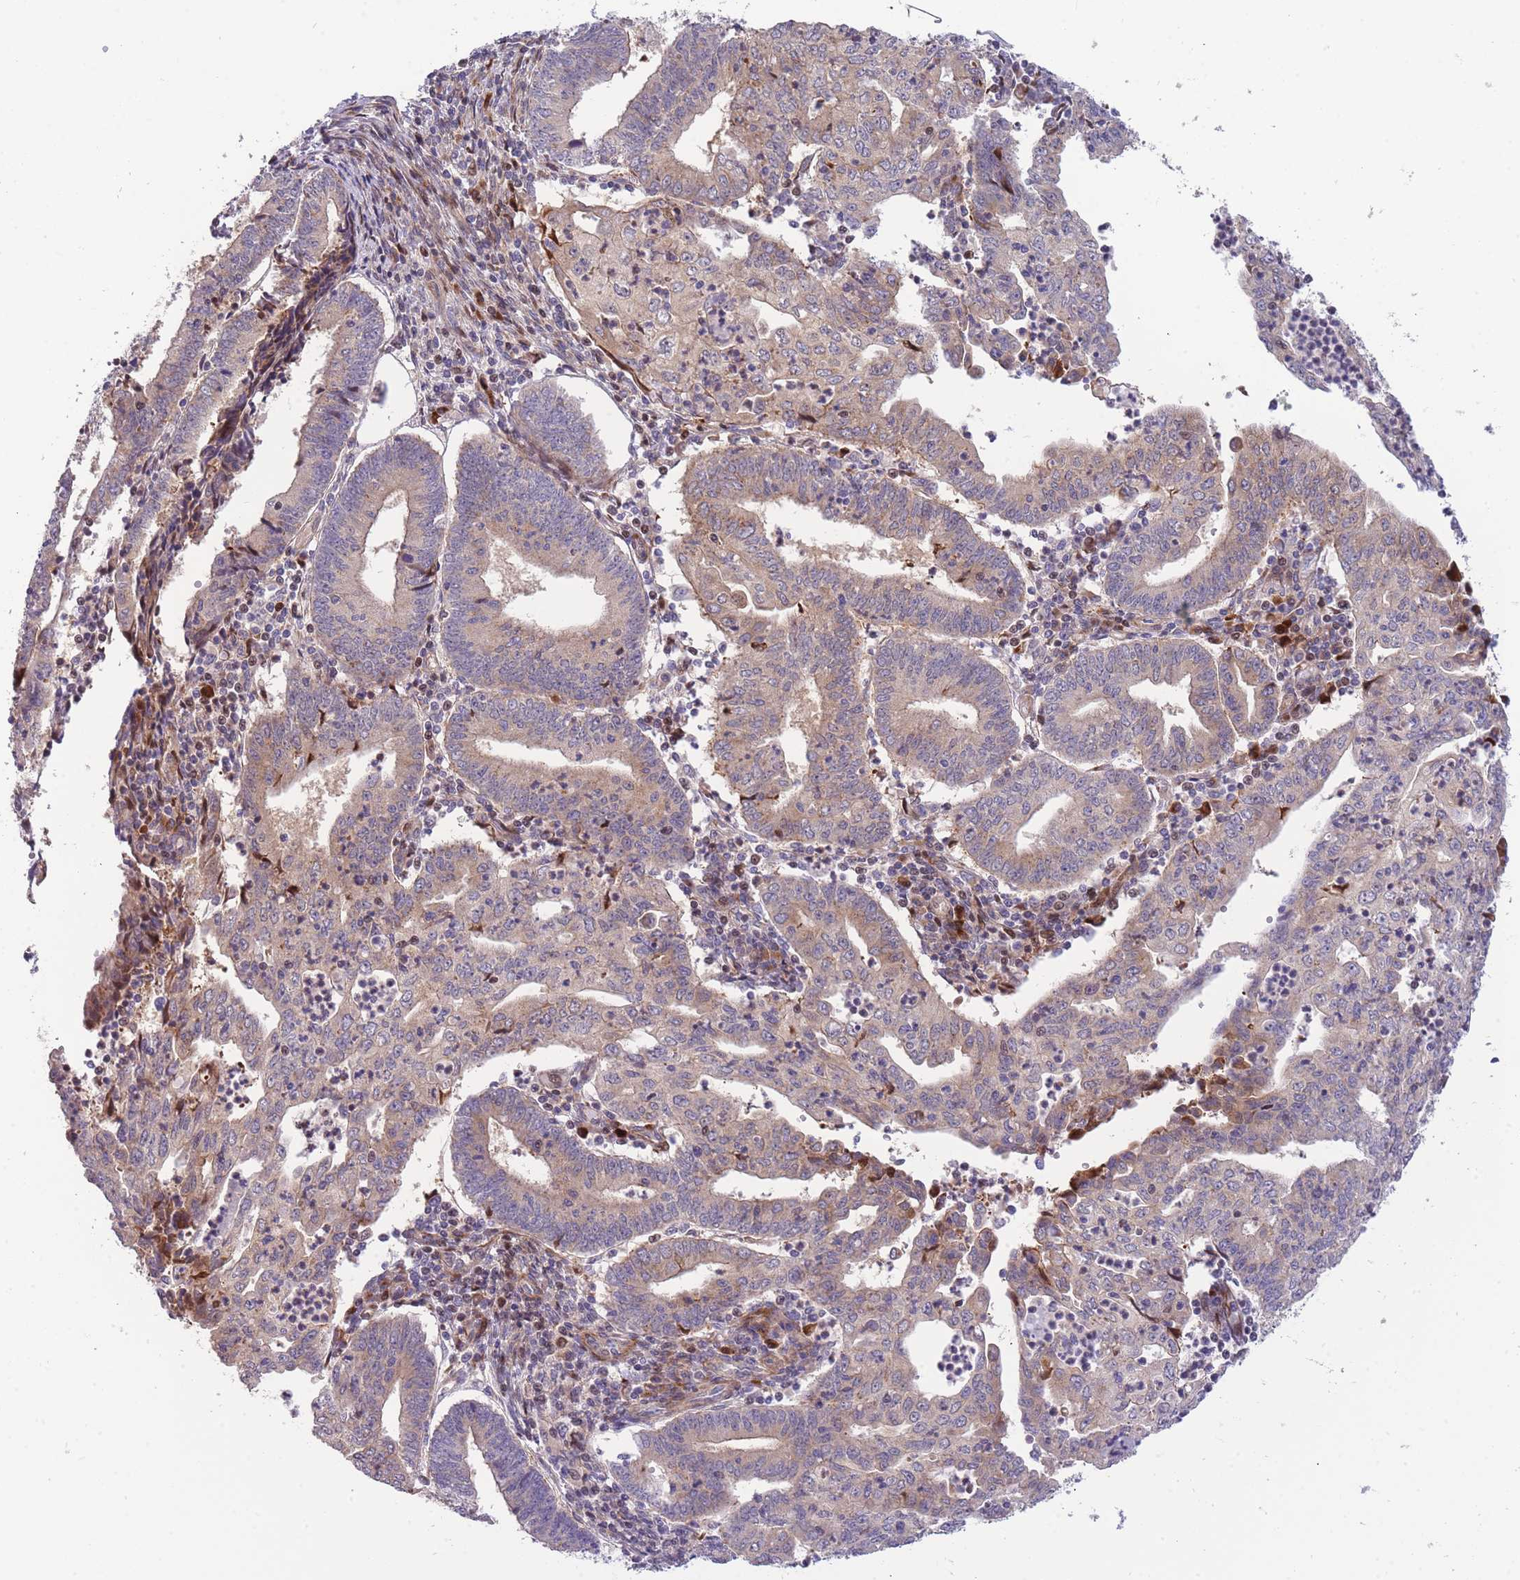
{"staining": {"intensity": "weak", "quantity": "25%-75%", "location": "cytoplasmic/membranous"}, "tissue": "endometrial cancer", "cell_type": "Tumor cells", "image_type": "cancer", "snomed": [{"axis": "morphology", "description": "Adenocarcinoma, NOS"}, {"axis": "topography", "description": "Endometrium"}], "caption": "Immunohistochemical staining of human endometrial cancer displays weak cytoplasmic/membranous protein staining in approximately 25%-75% of tumor cells.", "gene": "ATP5MC2", "patient": {"sex": "female", "age": 60}}